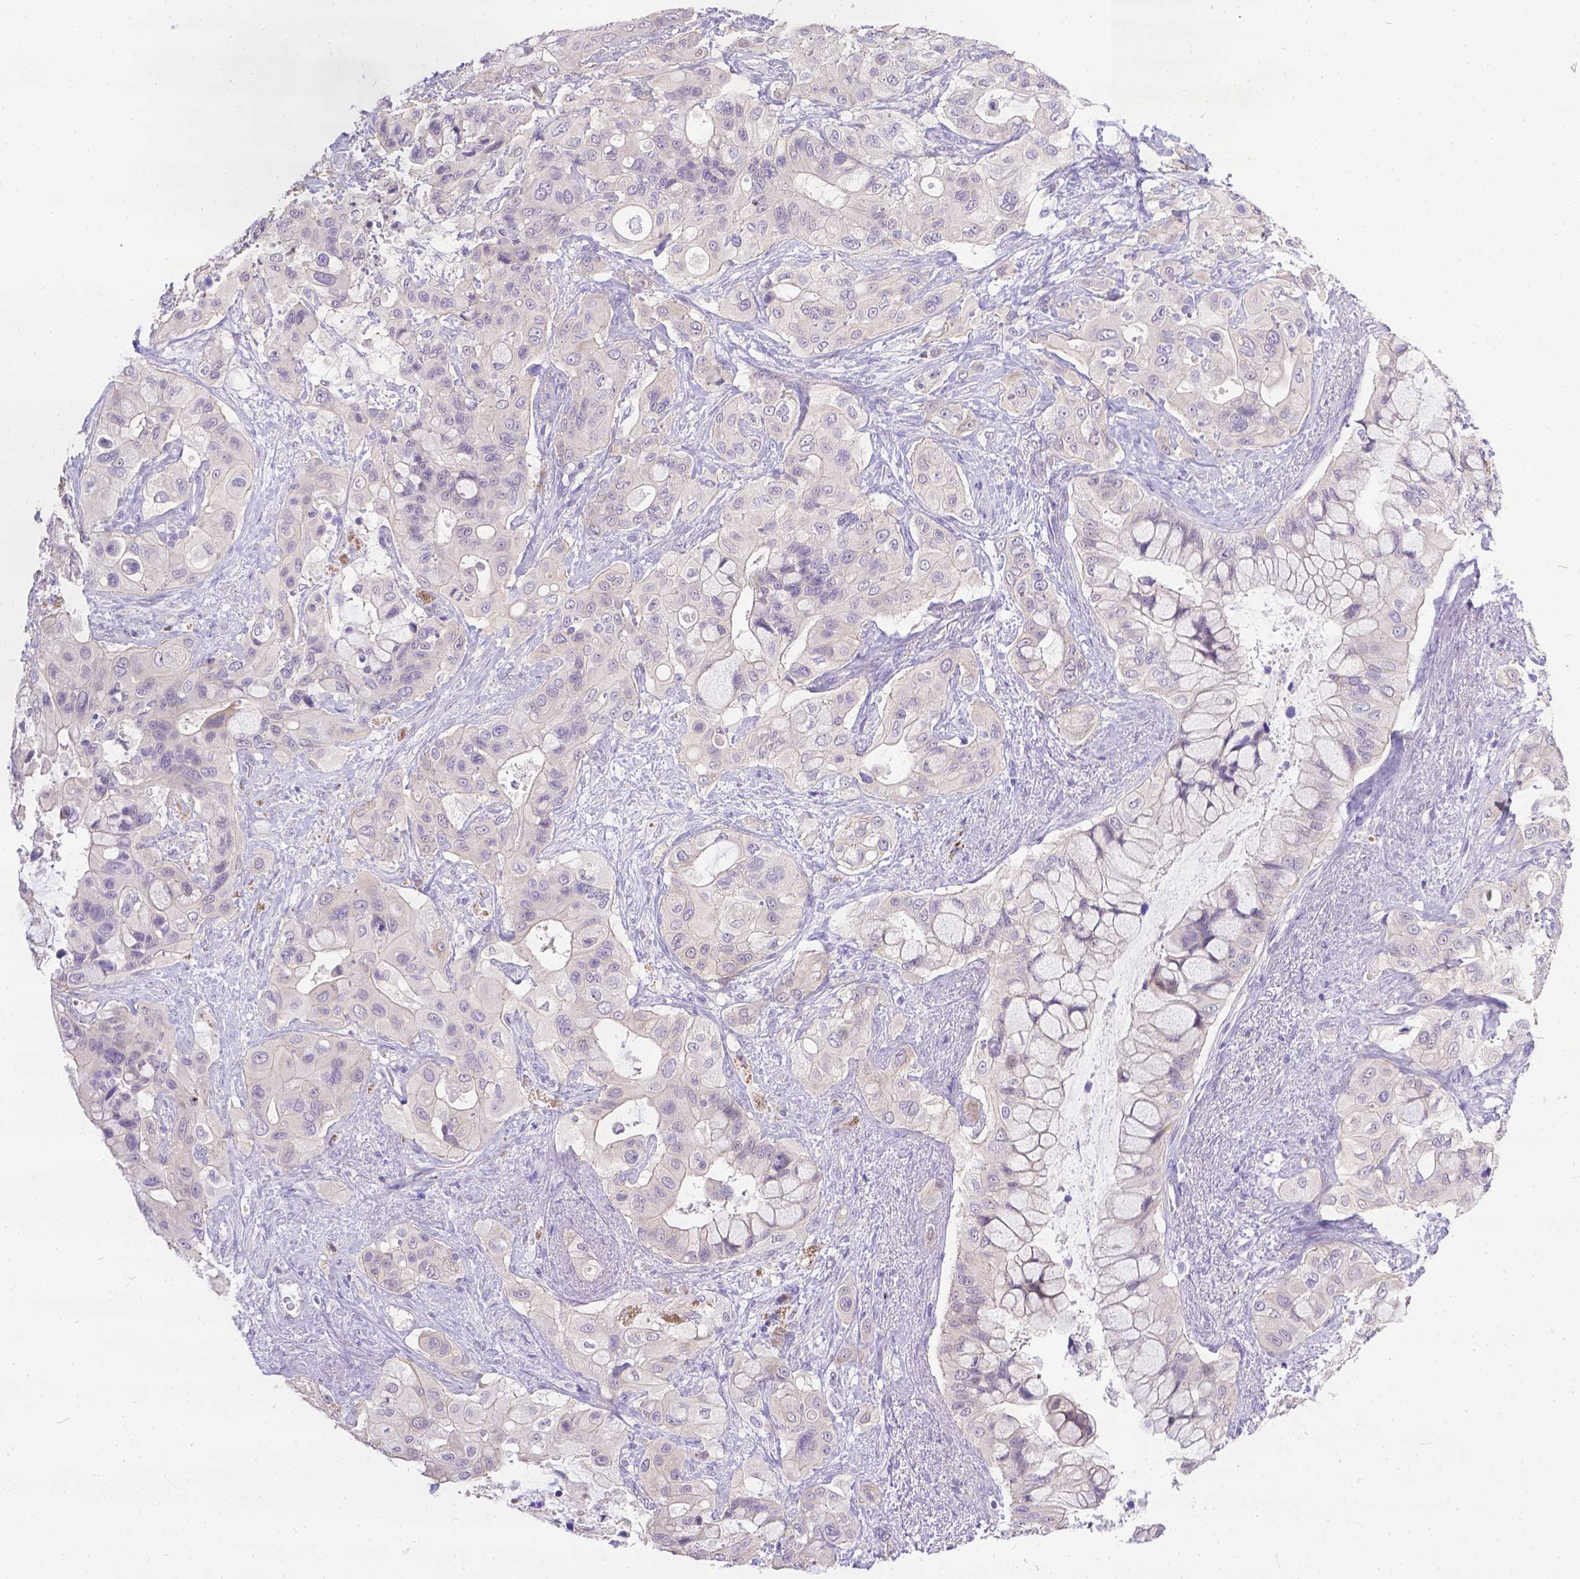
{"staining": {"intensity": "negative", "quantity": "none", "location": "none"}, "tissue": "pancreatic cancer", "cell_type": "Tumor cells", "image_type": "cancer", "snomed": [{"axis": "morphology", "description": "Adenocarcinoma, NOS"}, {"axis": "topography", "description": "Pancreas"}], "caption": "Photomicrograph shows no significant protein expression in tumor cells of adenocarcinoma (pancreatic).", "gene": "DLEC1", "patient": {"sex": "male", "age": 71}}